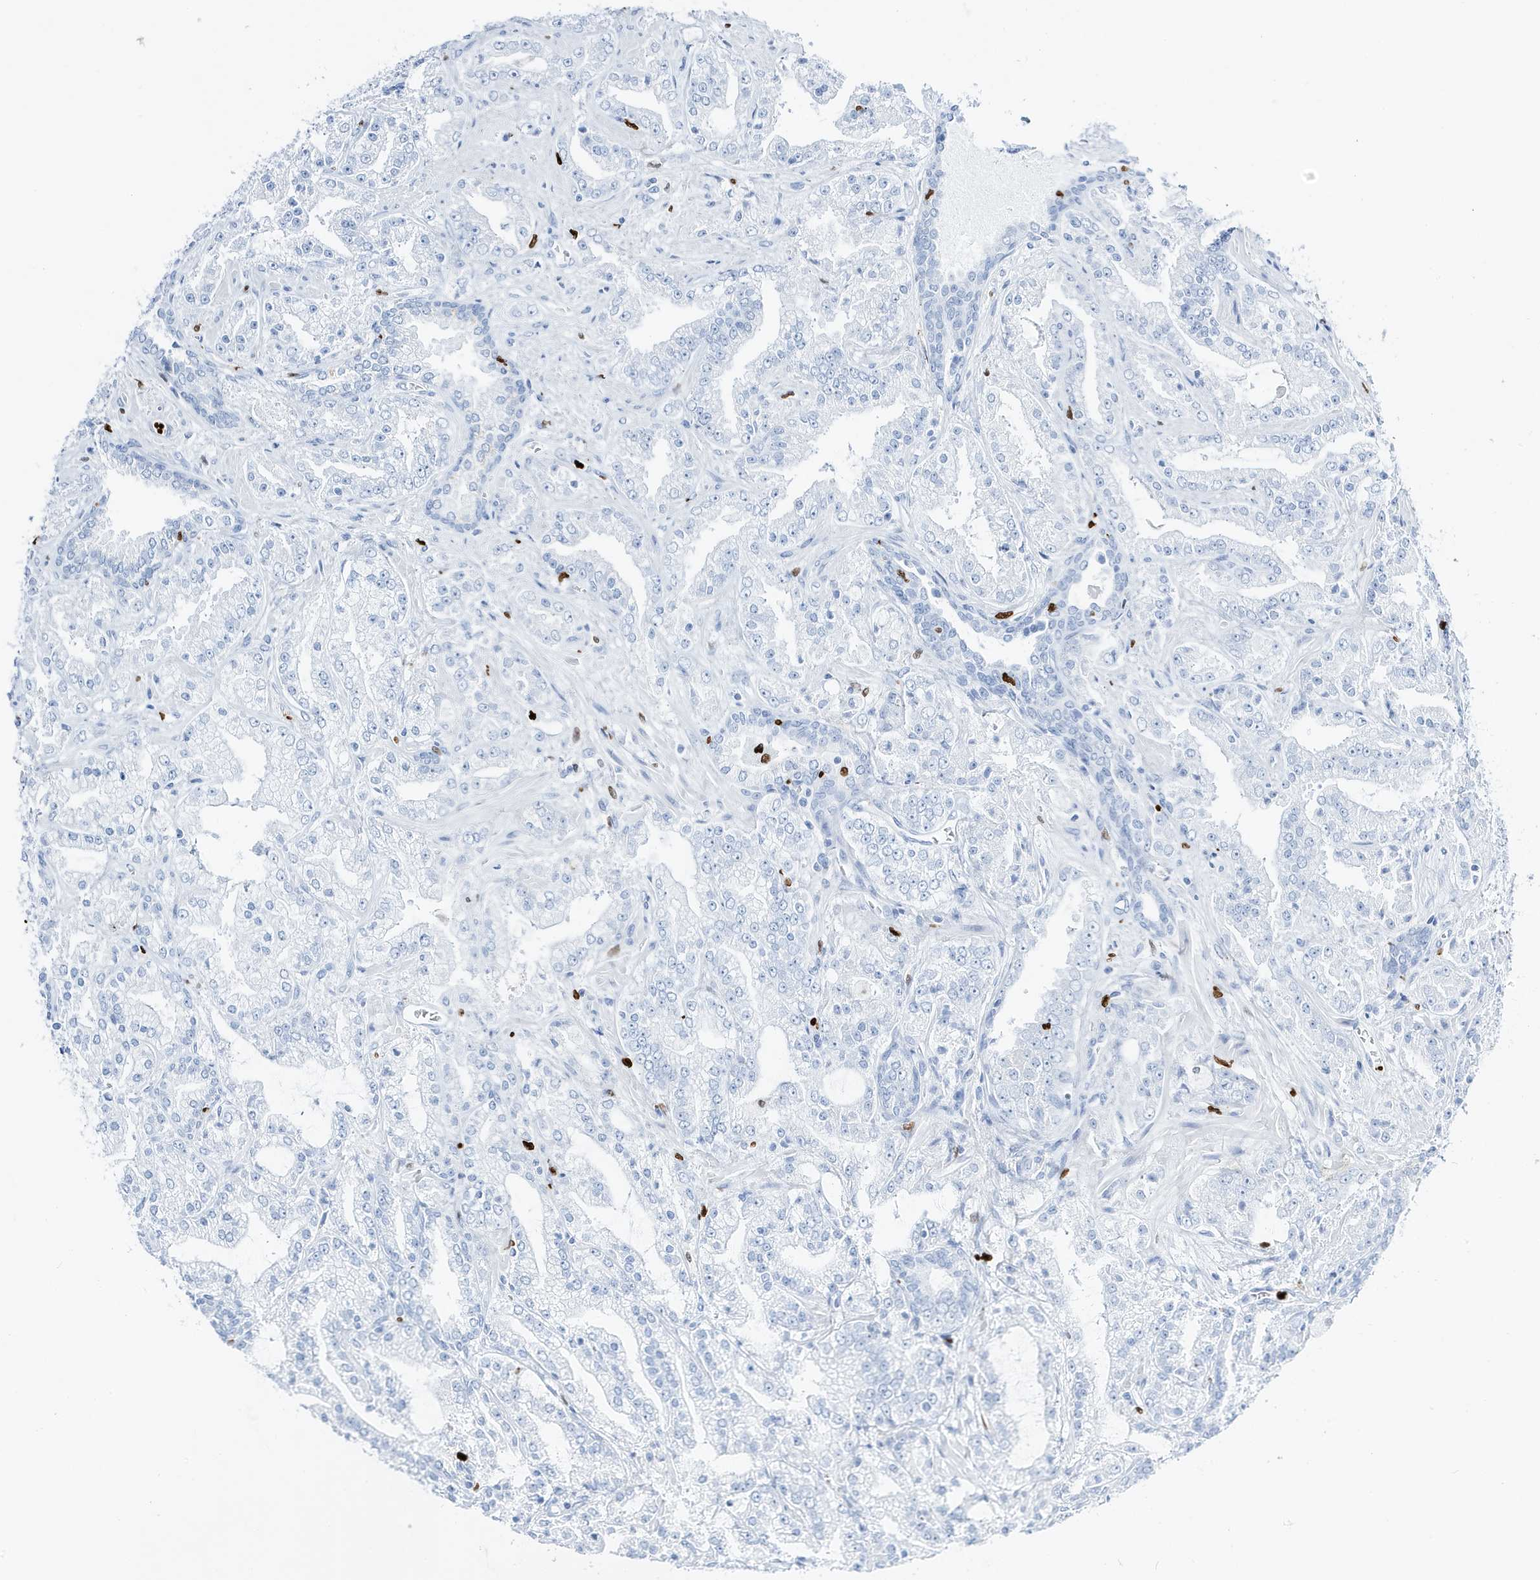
{"staining": {"intensity": "negative", "quantity": "none", "location": "none"}, "tissue": "prostate cancer", "cell_type": "Tumor cells", "image_type": "cancer", "snomed": [{"axis": "morphology", "description": "Adenocarcinoma, High grade"}, {"axis": "topography", "description": "Prostate"}], "caption": "Adenocarcinoma (high-grade) (prostate) stained for a protein using immunohistochemistry (IHC) displays no positivity tumor cells.", "gene": "MNDA", "patient": {"sex": "male", "age": 64}}